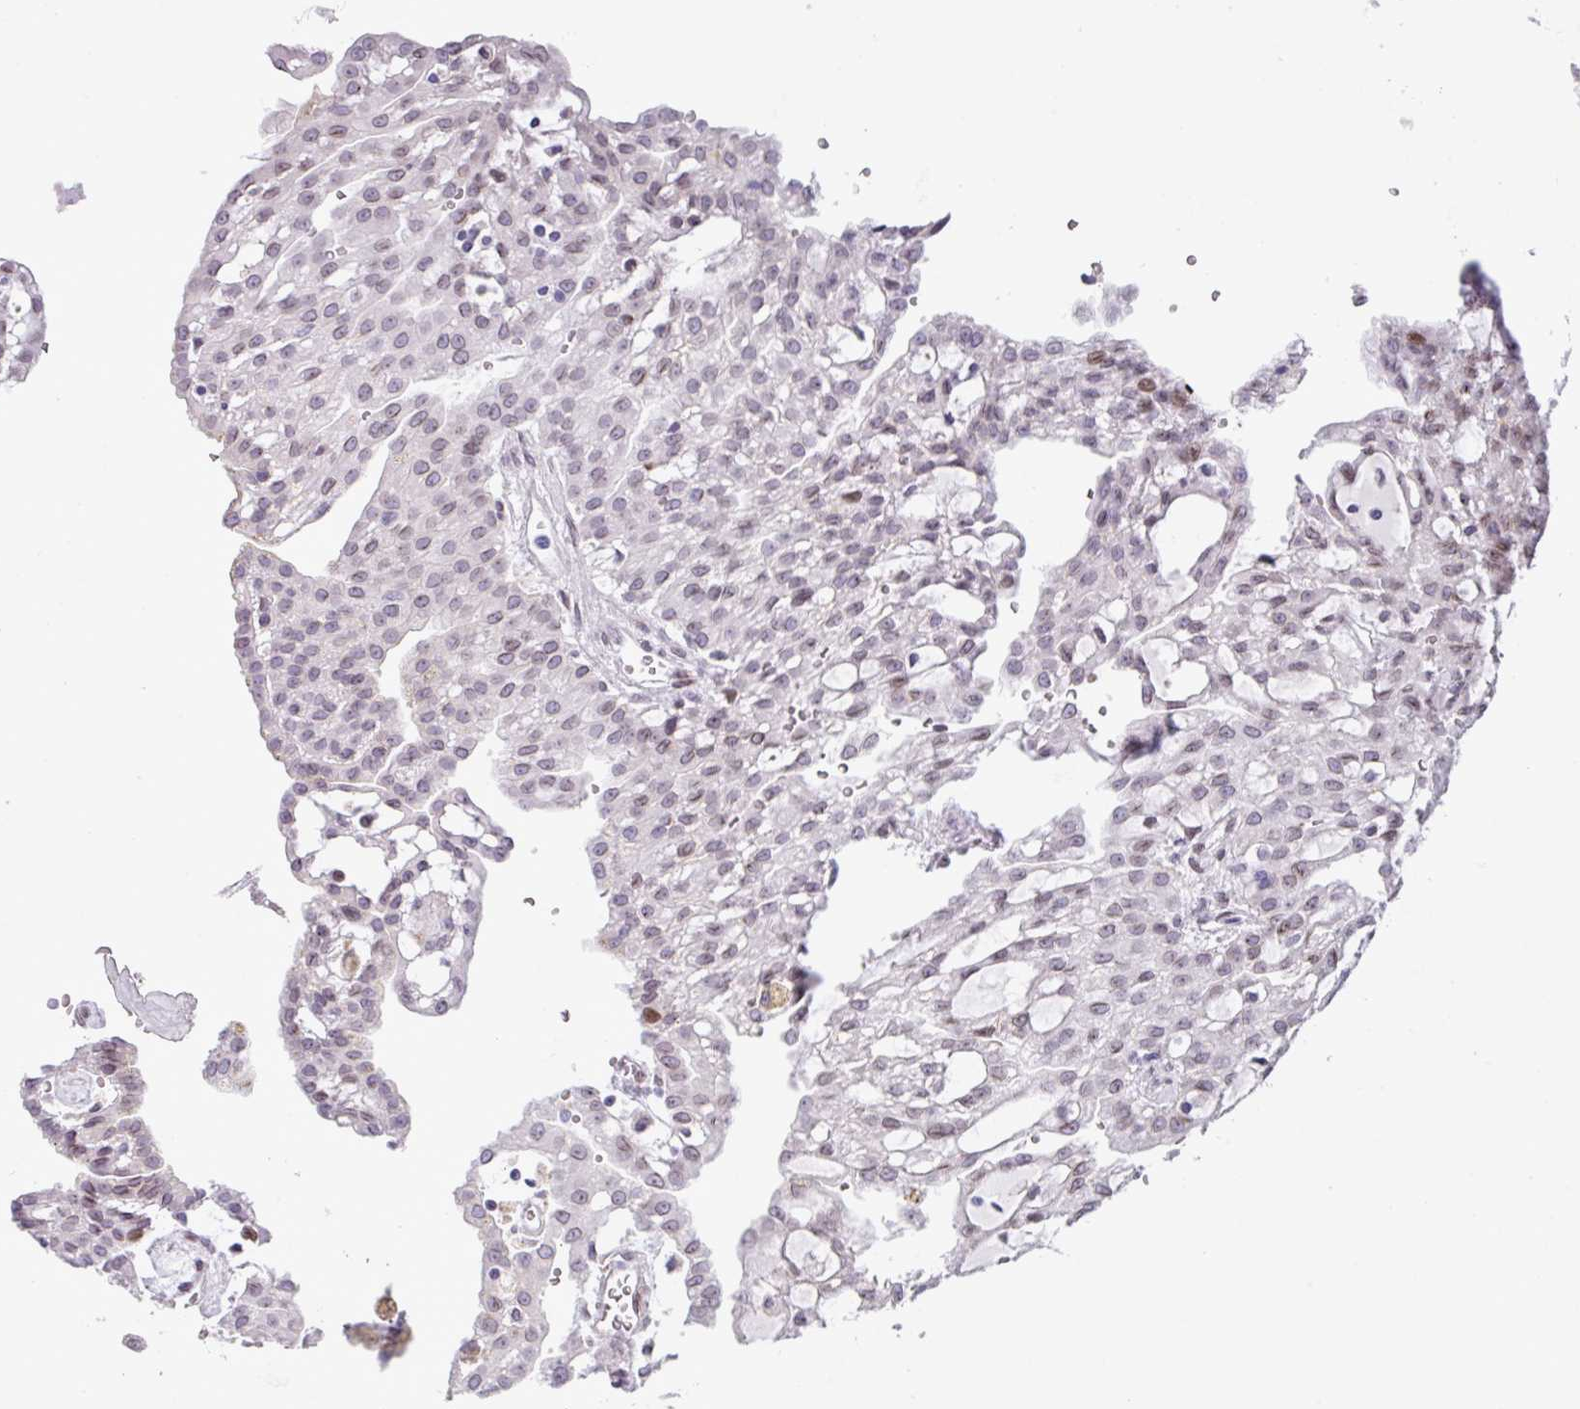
{"staining": {"intensity": "moderate", "quantity": "<25%", "location": "nuclear"}, "tissue": "renal cancer", "cell_type": "Tumor cells", "image_type": "cancer", "snomed": [{"axis": "morphology", "description": "Adenocarcinoma, NOS"}, {"axis": "topography", "description": "Kidney"}], "caption": "Human renal adenocarcinoma stained with a brown dye demonstrates moderate nuclear positive staining in approximately <25% of tumor cells.", "gene": "PLK1", "patient": {"sex": "male", "age": 63}}